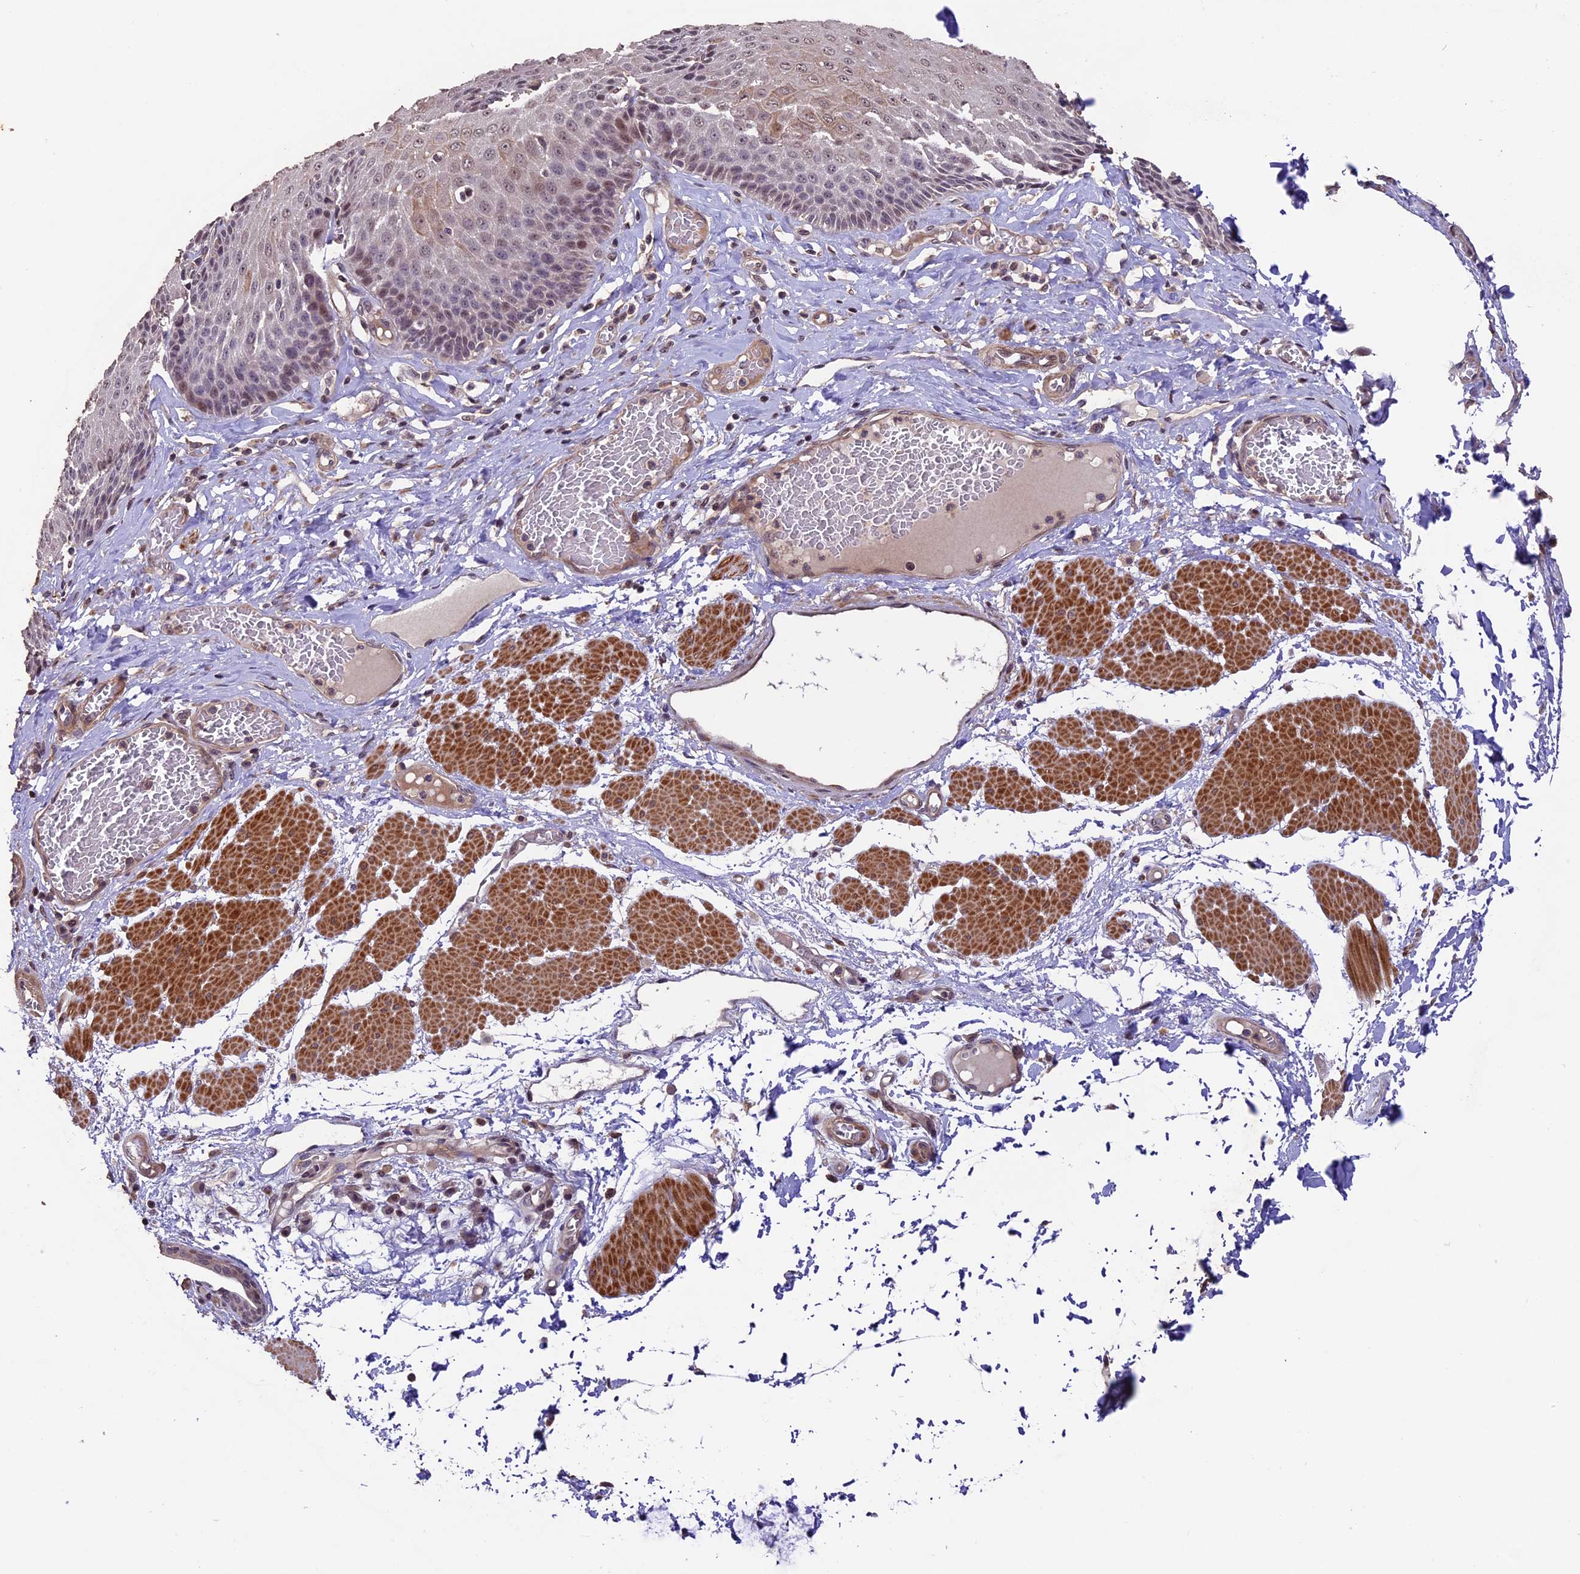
{"staining": {"intensity": "moderate", "quantity": "<25%", "location": "cytoplasmic/membranous,nuclear"}, "tissue": "esophagus", "cell_type": "Squamous epithelial cells", "image_type": "normal", "snomed": [{"axis": "morphology", "description": "Normal tissue, NOS"}, {"axis": "topography", "description": "Esophagus"}], "caption": "DAB immunohistochemical staining of unremarkable esophagus exhibits moderate cytoplasmic/membranous,nuclear protein positivity in about <25% of squamous epithelial cells.", "gene": "GNB5", "patient": {"sex": "male", "age": 60}}